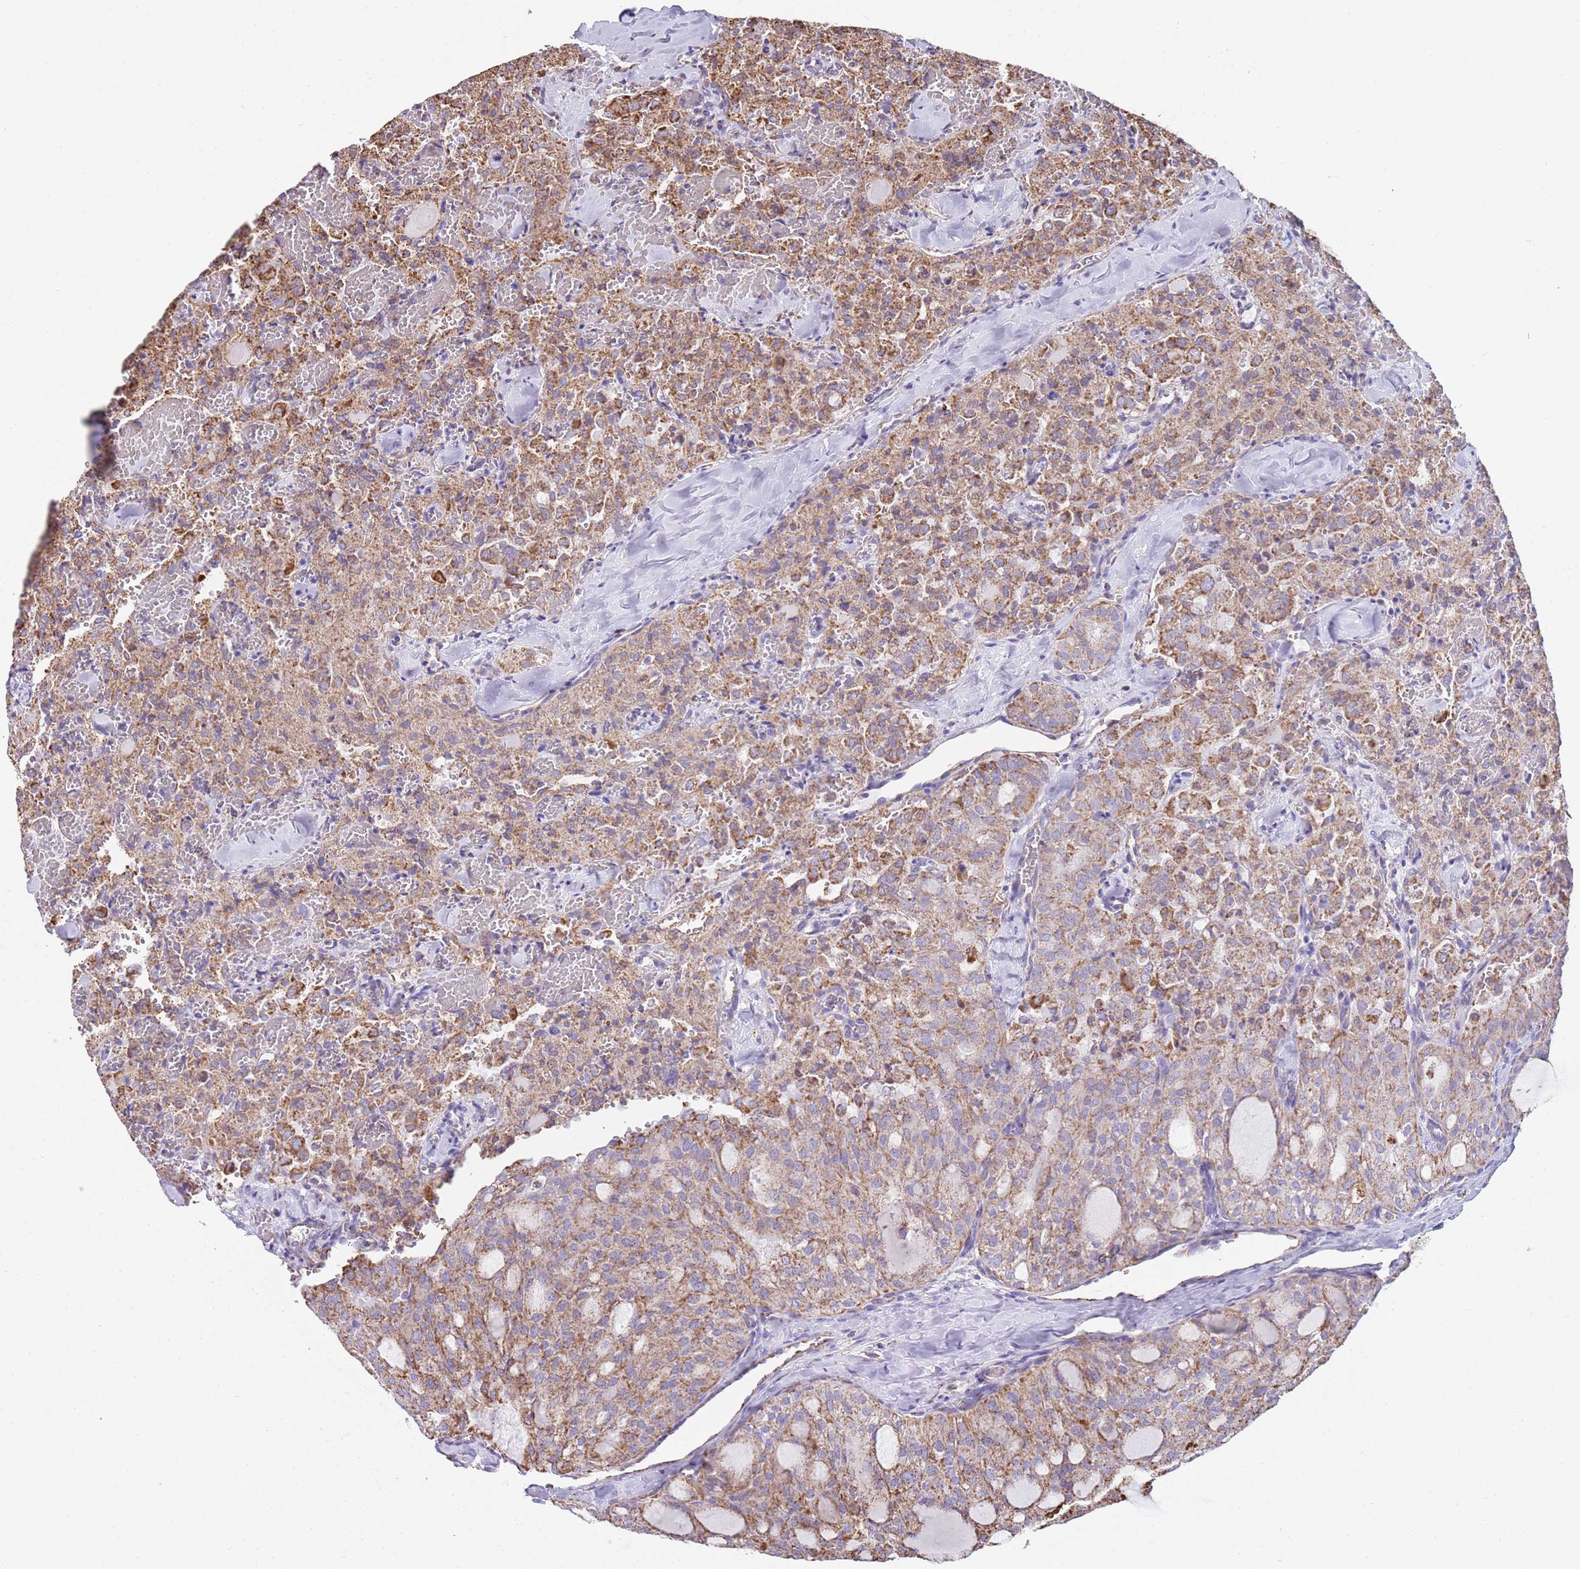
{"staining": {"intensity": "moderate", "quantity": ">75%", "location": "cytoplasmic/membranous"}, "tissue": "thyroid cancer", "cell_type": "Tumor cells", "image_type": "cancer", "snomed": [{"axis": "morphology", "description": "Follicular adenoma carcinoma, NOS"}, {"axis": "topography", "description": "Thyroid gland"}], "caption": "Tumor cells display moderate cytoplasmic/membranous staining in approximately >75% of cells in follicular adenoma carcinoma (thyroid).", "gene": "TTLL1", "patient": {"sex": "male", "age": 75}}